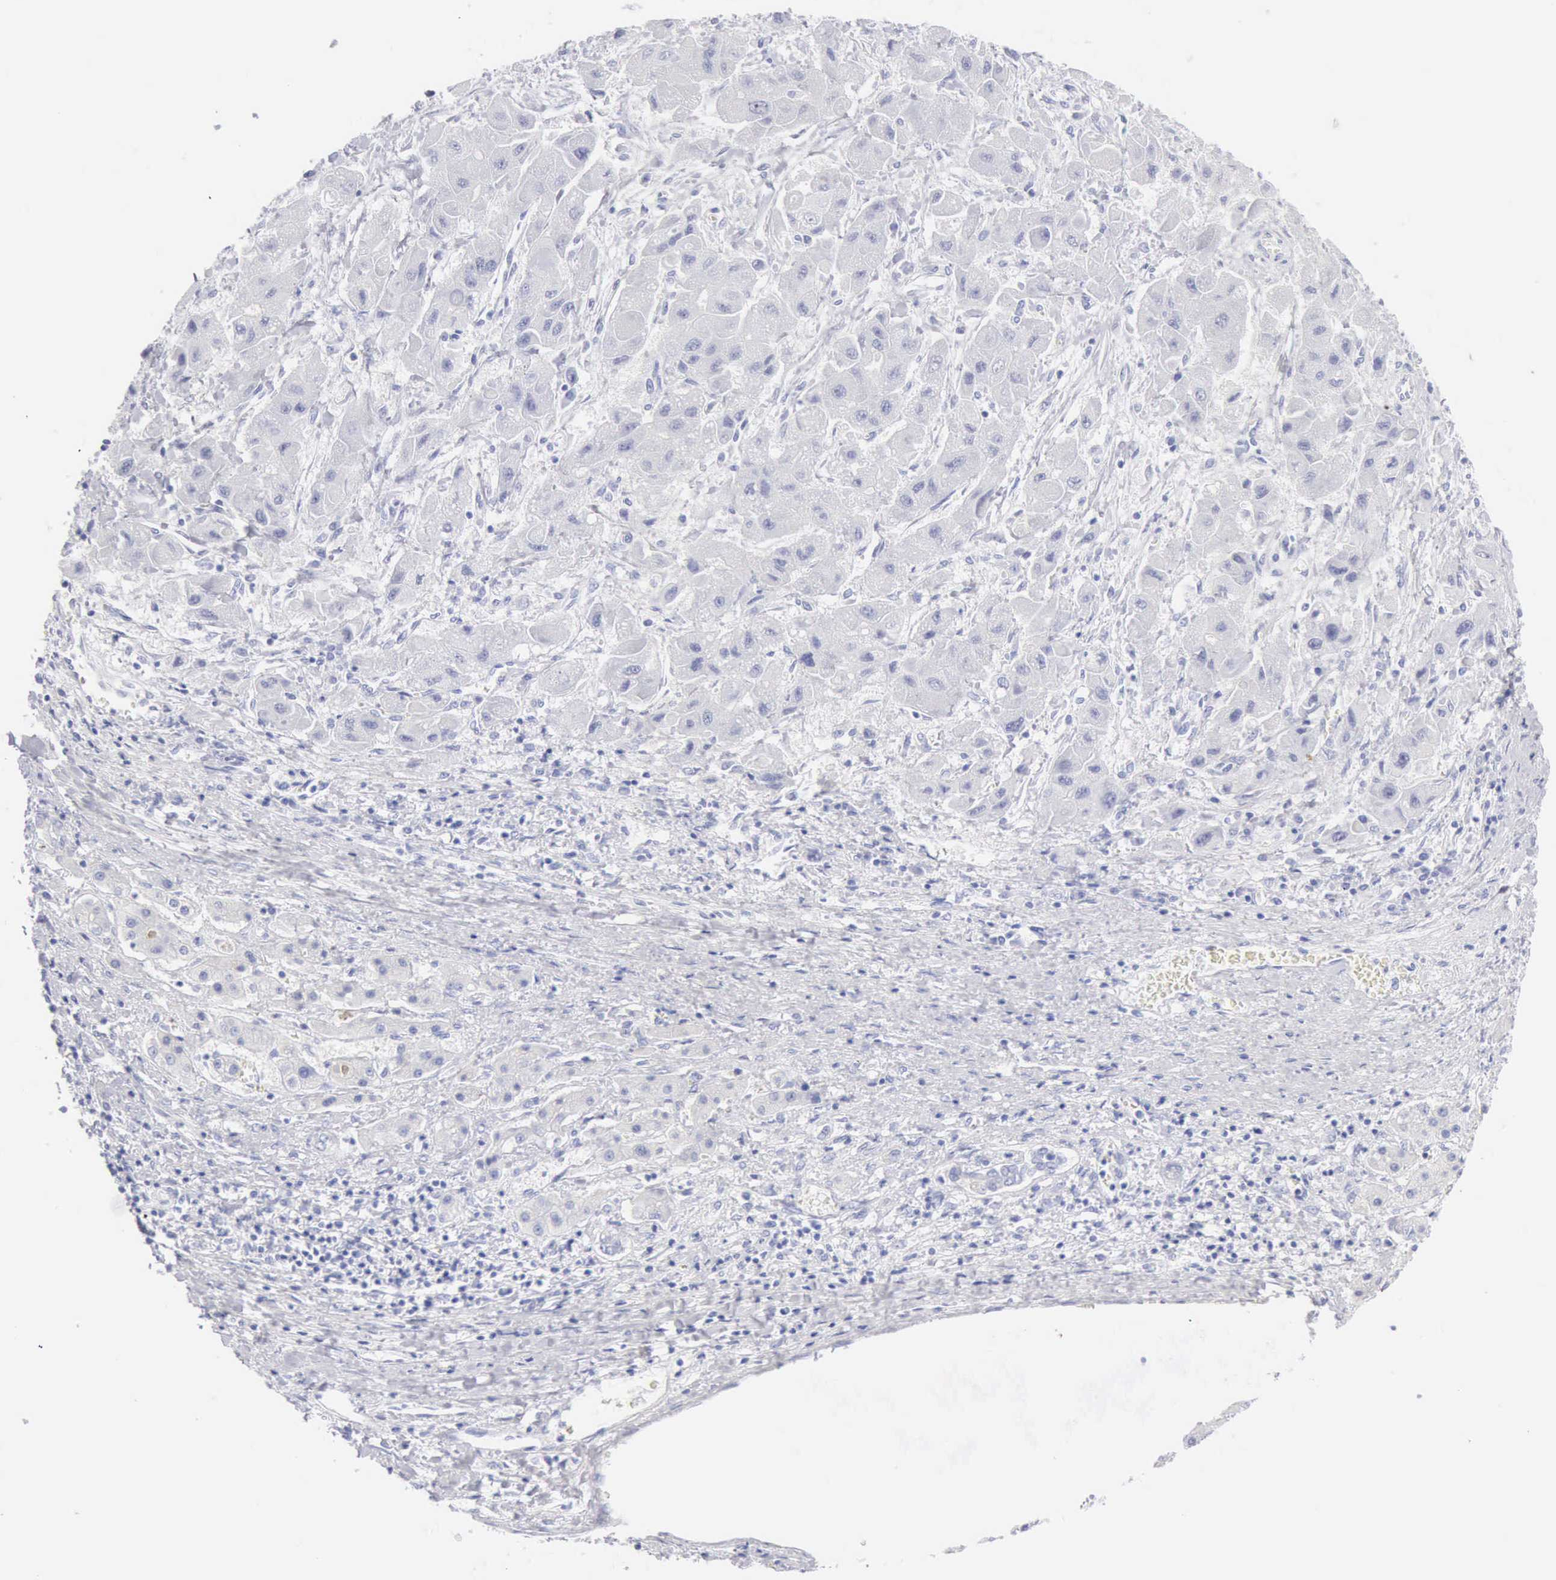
{"staining": {"intensity": "negative", "quantity": "none", "location": "none"}, "tissue": "liver cancer", "cell_type": "Tumor cells", "image_type": "cancer", "snomed": [{"axis": "morphology", "description": "Carcinoma, Hepatocellular, NOS"}, {"axis": "topography", "description": "Liver"}], "caption": "Immunohistochemistry (IHC) image of neoplastic tissue: hepatocellular carcinoma (liver) stained with DAB demonstrates no significant protein positivity in tumor cells. The staining is performed using DAB (3,3'-diaminobenzidine) brown chromogen with nuclei counter-stained in using hematoxylin.", "gene": "KRT10", "patient": {"sex": "male", "age": 24}}